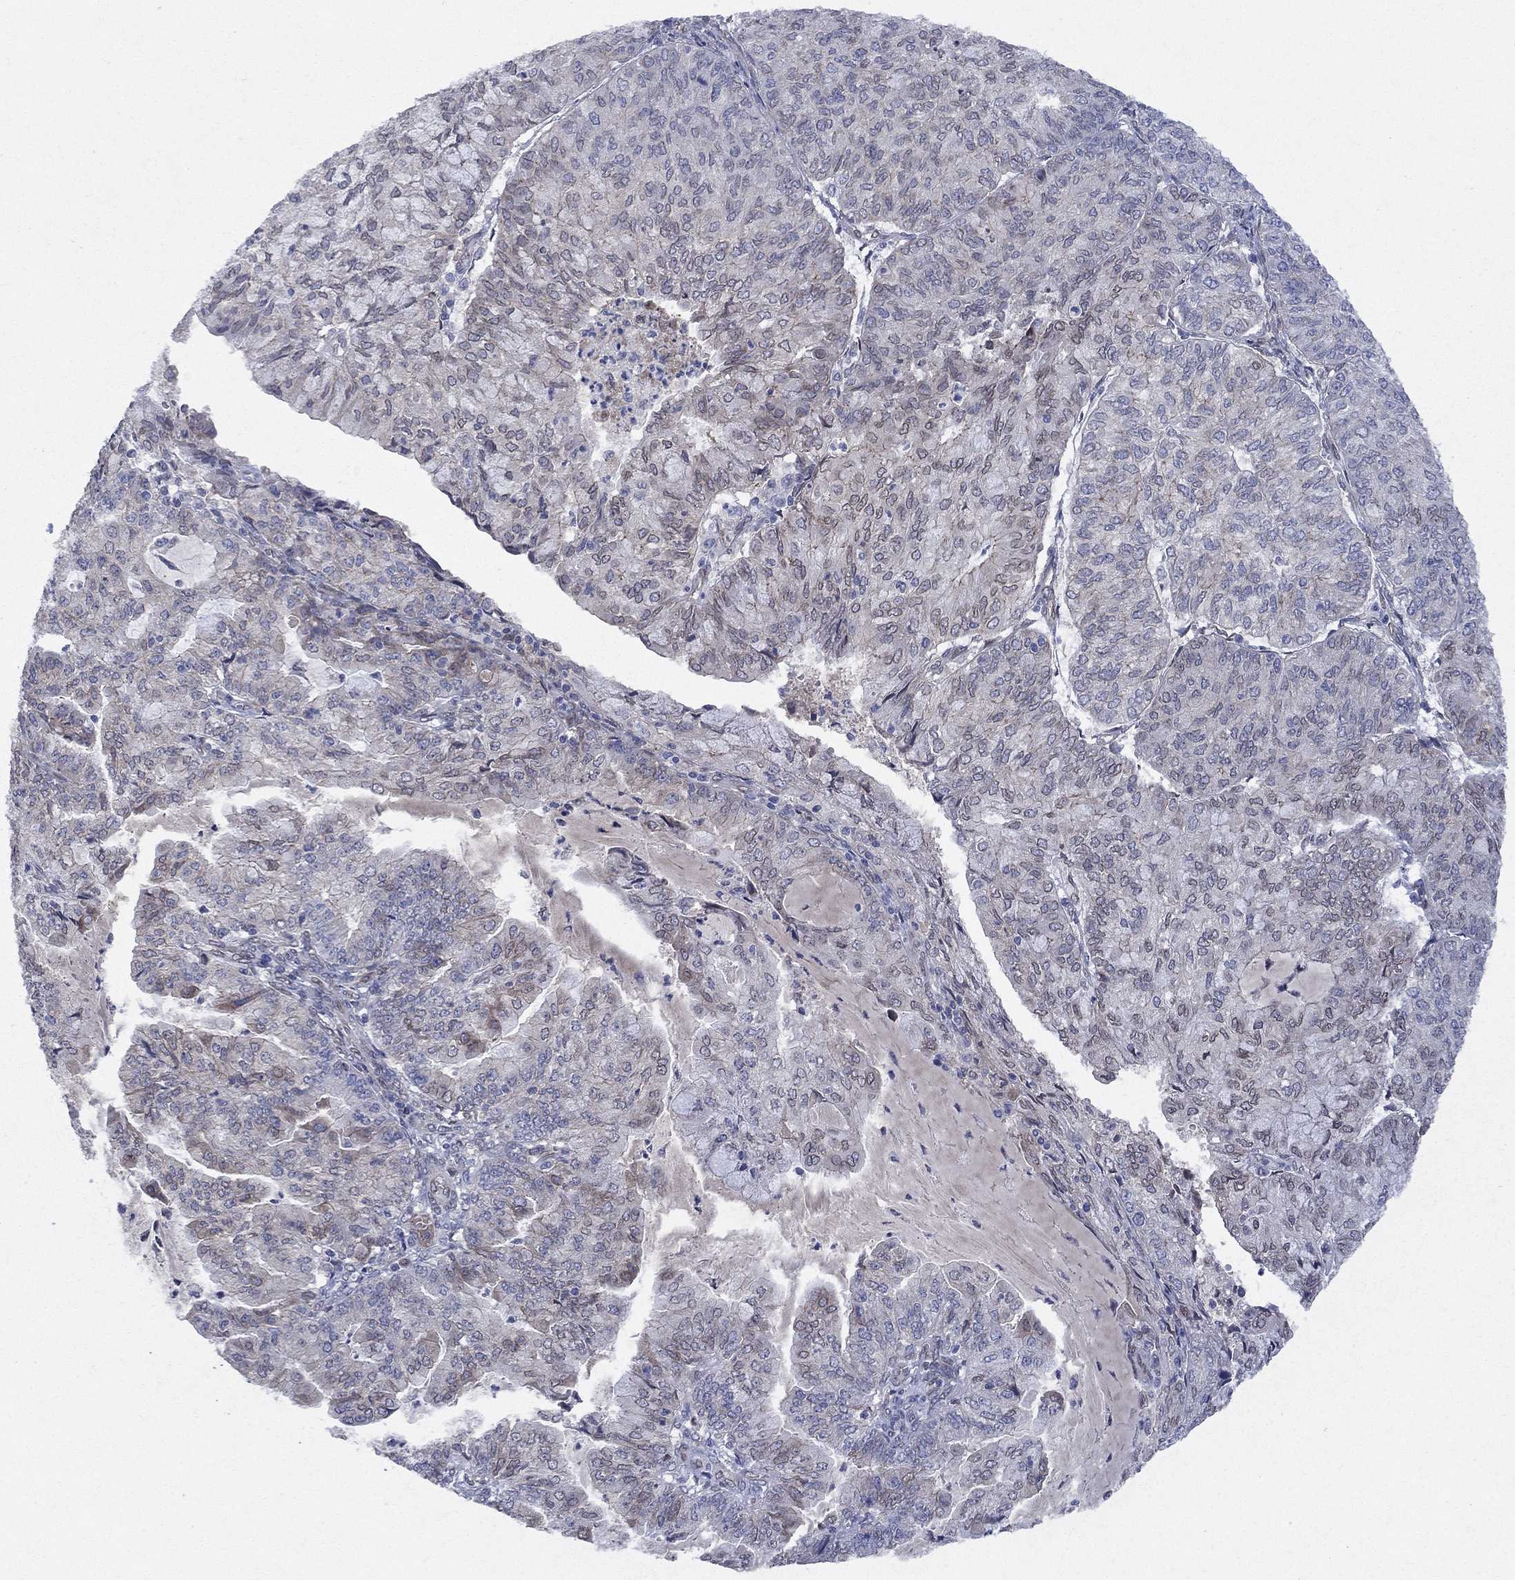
{"staining": {"intensity": "negative", "quantity": "none", "location": "none"}, "tissue": "endometrial cancer", "cell_type": "Tumor cells", "image_type": "cancer", "snomed": [{"axis": "morphology", "description": "Adenocarcinoma, NOS"}, {"axis": "topography", "description": "Endometrium"}], "caption": "Tumor cells show no significant expression in adenocarcinoma (endometrial). (IHC, brightfield microscopy, high magnification).", "gene": "EMC9", "patient": {"sex": "female", "age": 82}}